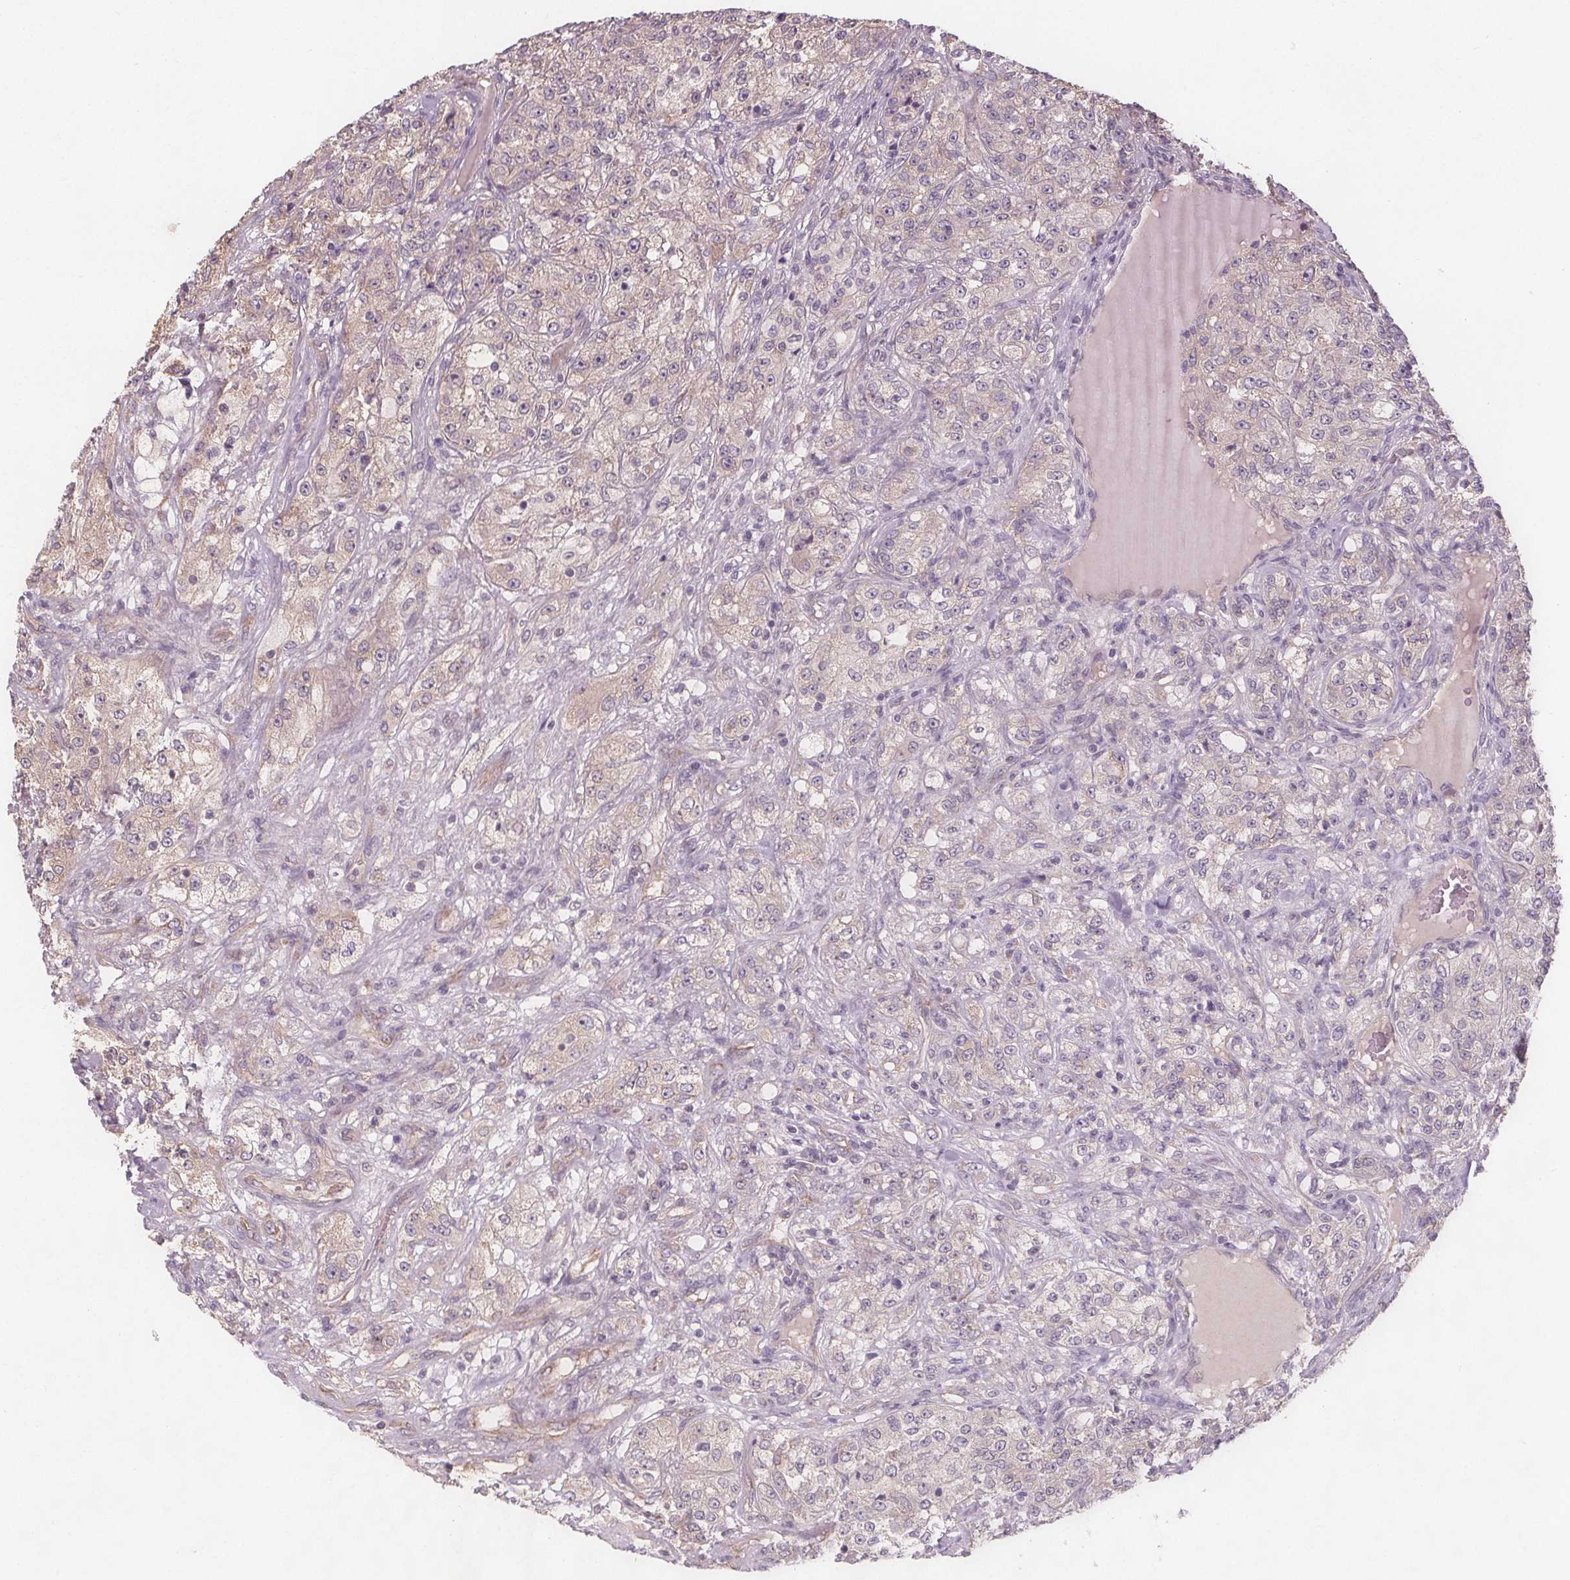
{"staining": {"intensity": "weak", "quantity": "<25%", "location": "cytoplasmic/membranous"}, "tissue": "renal cancer", "cell_type": "Tumor cells", "image_type": "cancer", "snomed": [{"axis": "morphology", "description": "Adenocarcinoma, NOS"}, {"axis": "topography", "description": "Kidney"}], "caption": "Renal cancer (adenocarcinoma) stained for a protein using immunohistochemistry displays no expression tumor cells.", "gene": "TMEM80", "patient": {"sex": "female", "age": 63}}